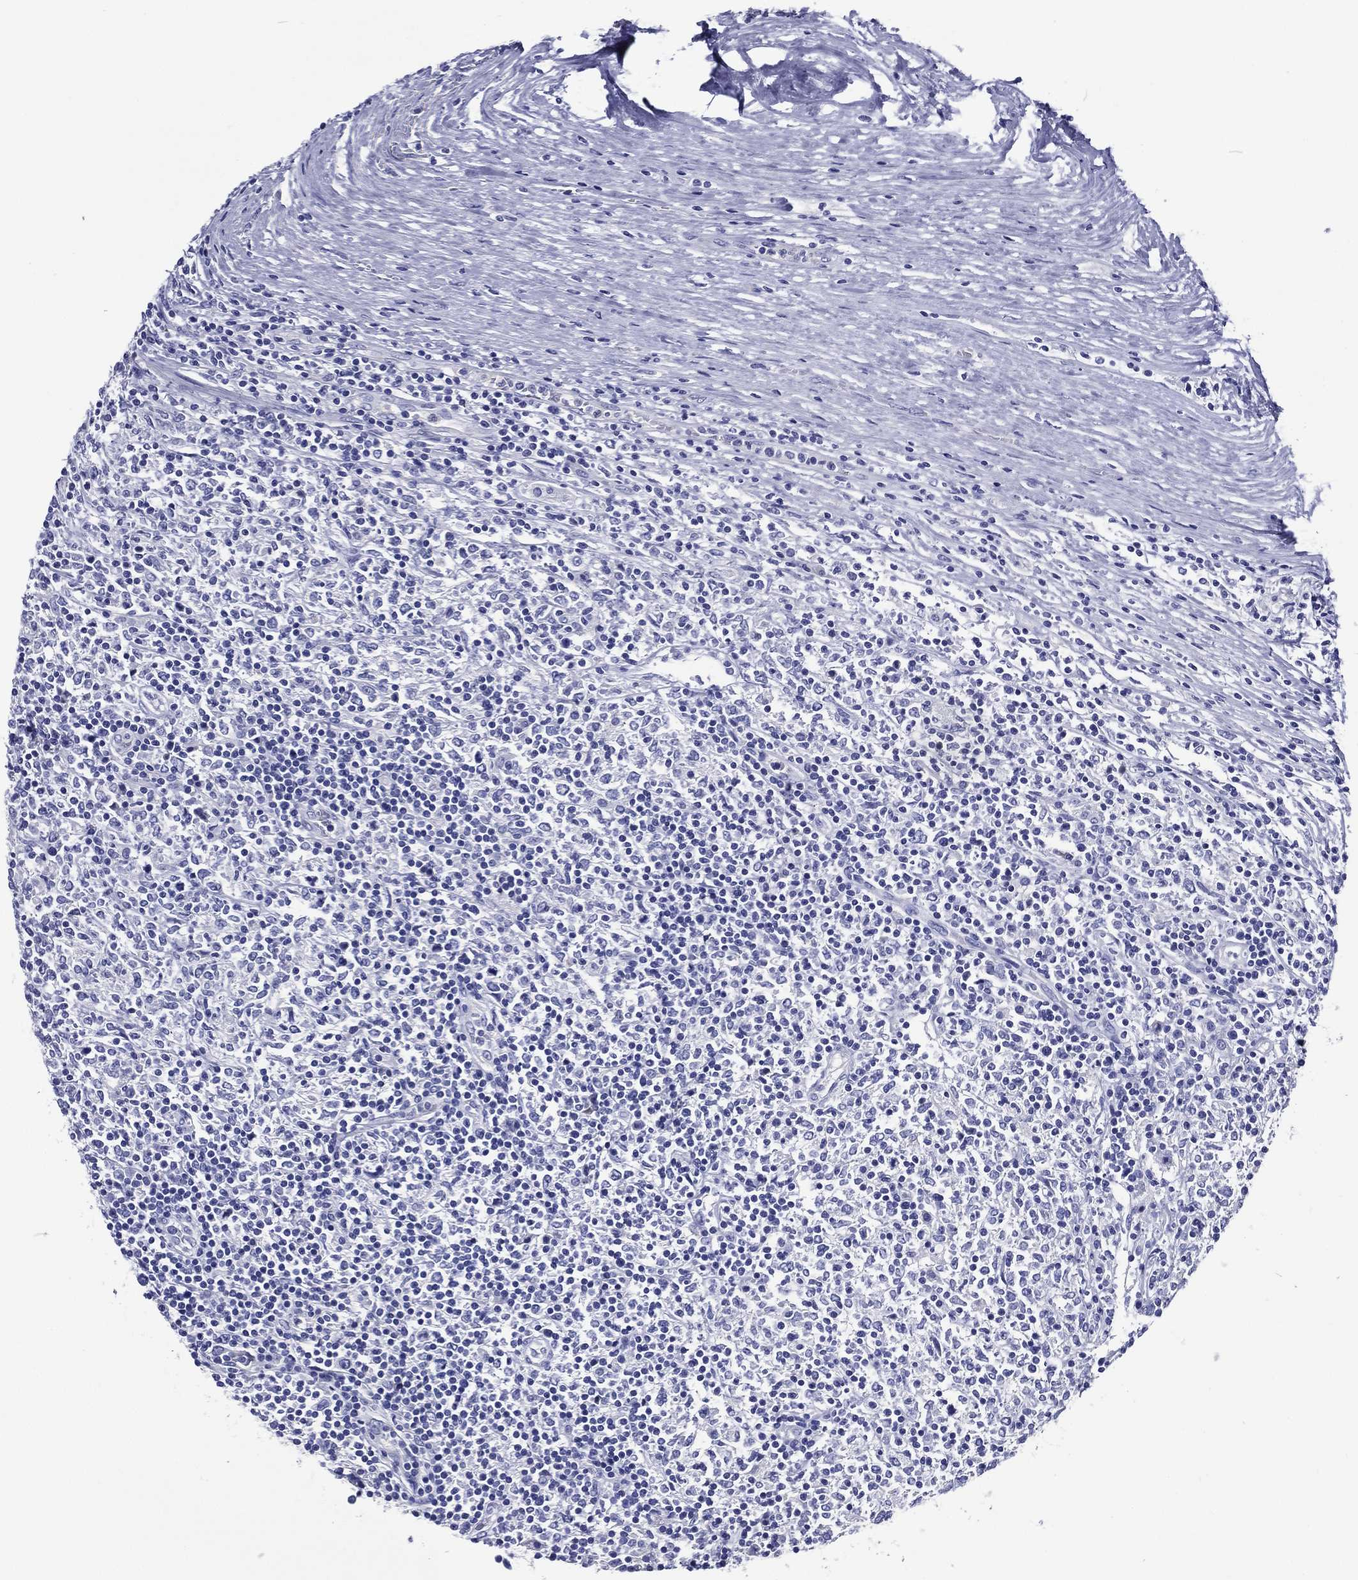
{"staining": {"intensity": "negative", "quantity": "none", "location": "none"}, "tissue": "lymphoma", "cell_type": "Tumor cells", "image_type": "cancer", "snomed": [{"axis": "morphology", "description": "Malignant lymphoma, non-Hodgkin's type, High grade"}, {"axis": "topography", "description": "Lymph node"}], "caption": "Immunohistochemistry histopathology image of human high-grade malignant lymphoma, non-Hodgkin's type stained for a protein (brown), which shows no expression in tumor cells.", "gene": "ACE2", "patient": {"sex": "female", "age": 84}}